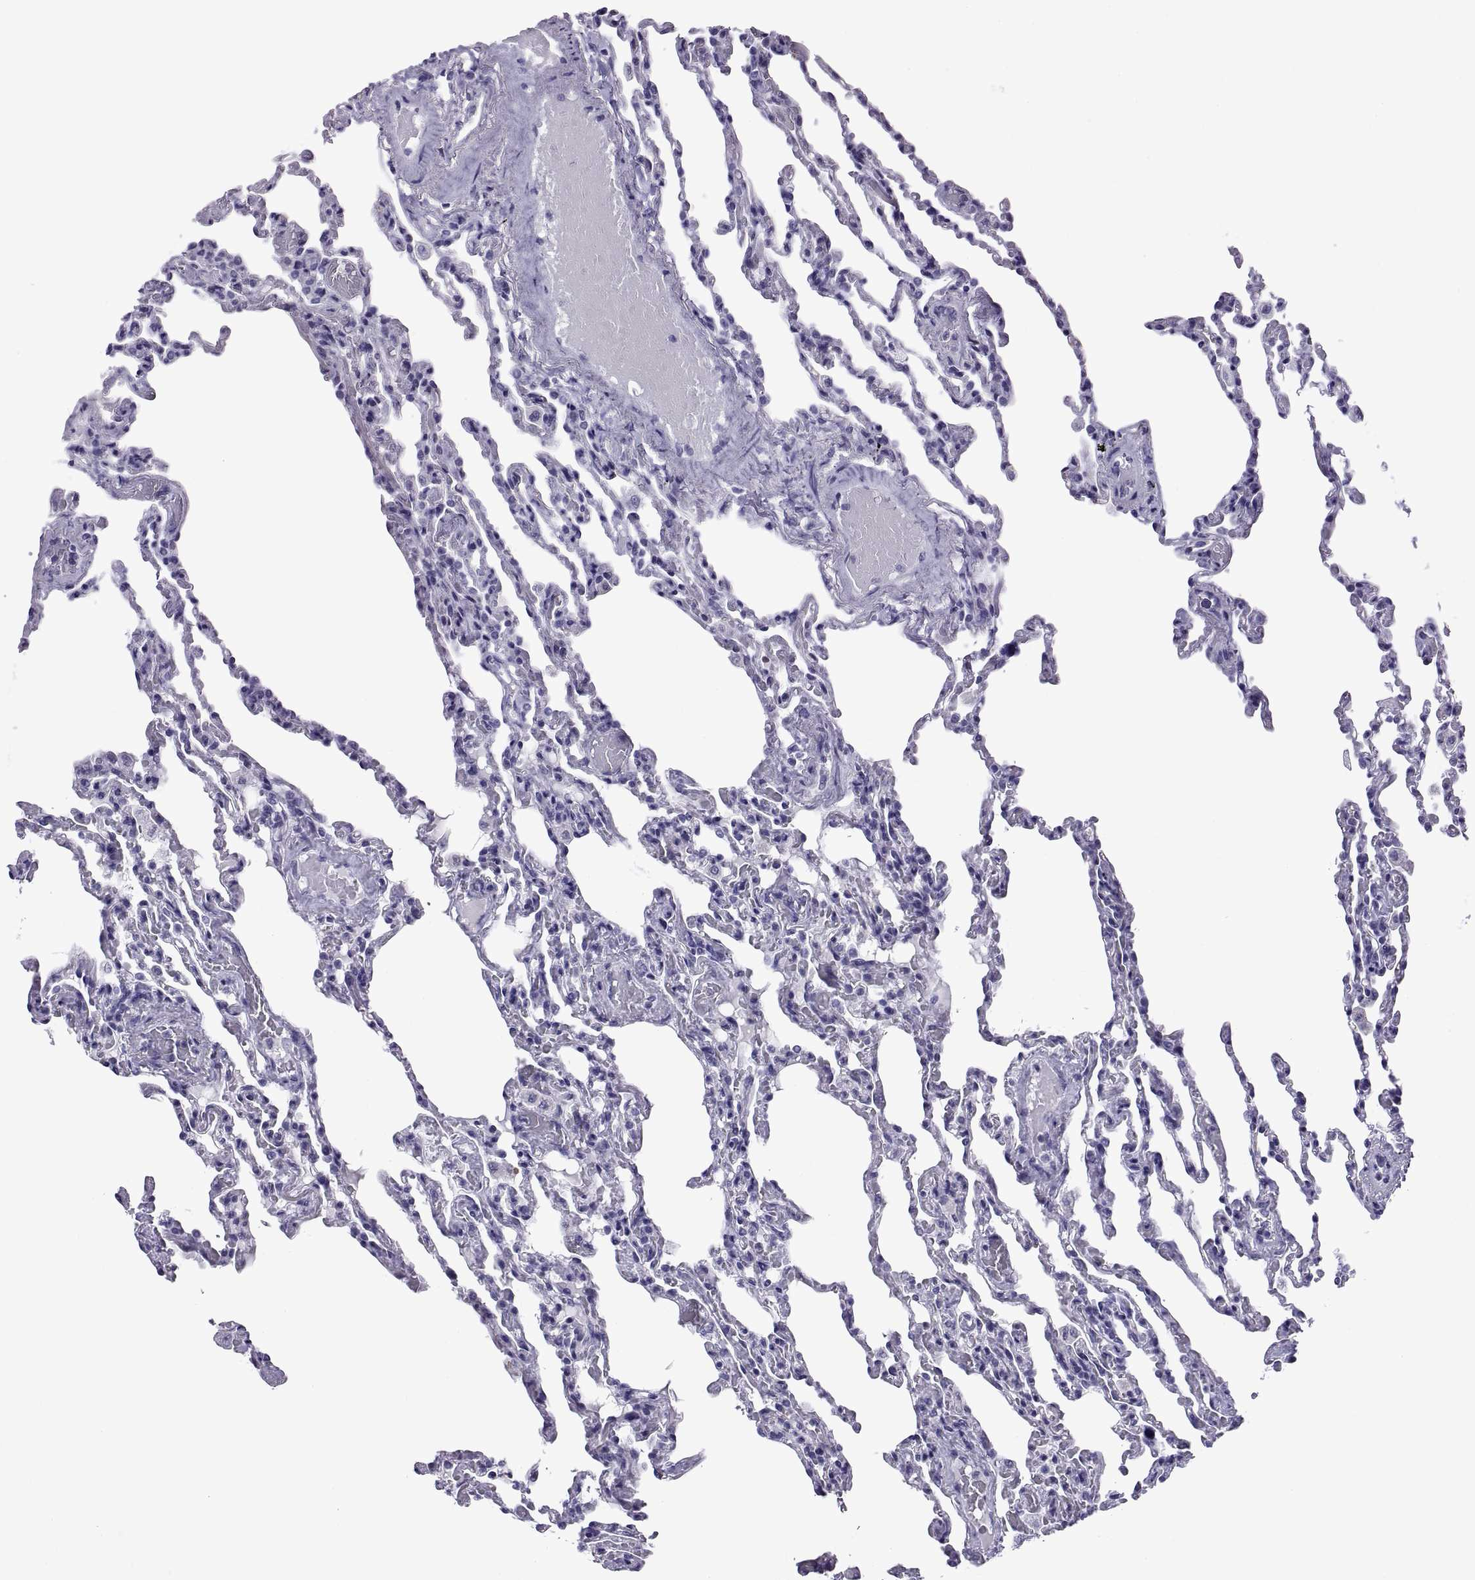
{"staining": {"intensity": "negative", "quantity": "none", "location": "none"}, "tissue": "lung", "cell_type": "Alveolar cells", "image_type": "normal", "snomed": [{"axis": "morphology", "description": "Normal tissue, NOS"}, {"axis": "topography", "description": "Lung"}], "caption": "Protein analysis of unremarkable lung exhibits no significant expression in alveolar cells.", "gene": "C3orf22", "patient": {"sex": "female", "age": 43}}